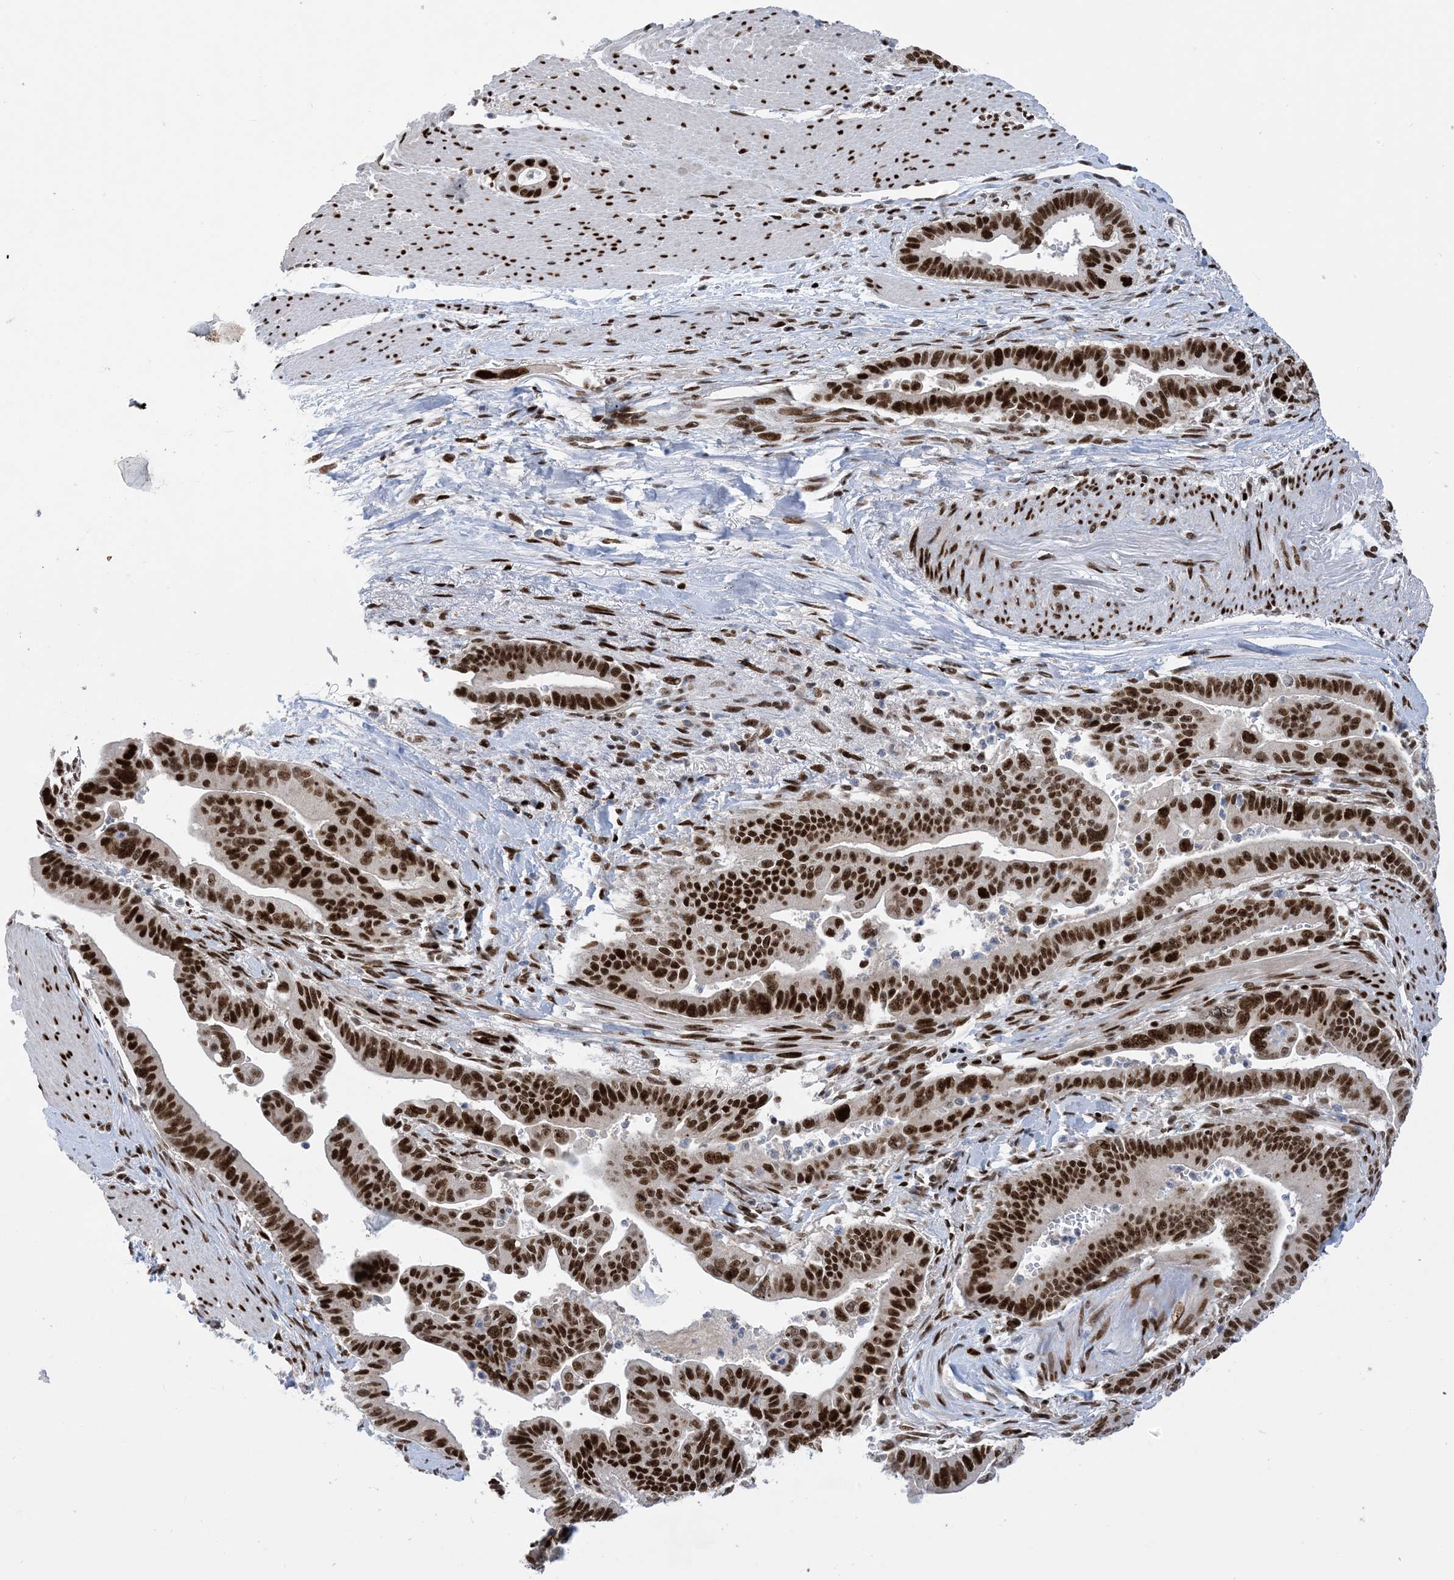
{"staining": {"intensity": "strong", "quantity": ">75%", "location": "nuclear"}, "tissue": "pancreatic cancer", "cell_type": "Tumor cells", "image_type": "cancer", "snomed": [{"axis": "morphology", "description": "Adenocarcinoma, NOS"}, {"axis": "topography", "description": "Pancreas"}], "caption": "Immunohistochemistry (DAB (3,3'-diaminobenzidine)) staining of pancreatic adenocarcinoma displays strong nuclear protein positivity in approximately >75% of tumor cells. (DAB IHC with brightfield microscopy, high magnification).", "gene": "TSPYL1", "patient": {"sex": "male", "age": 70}}